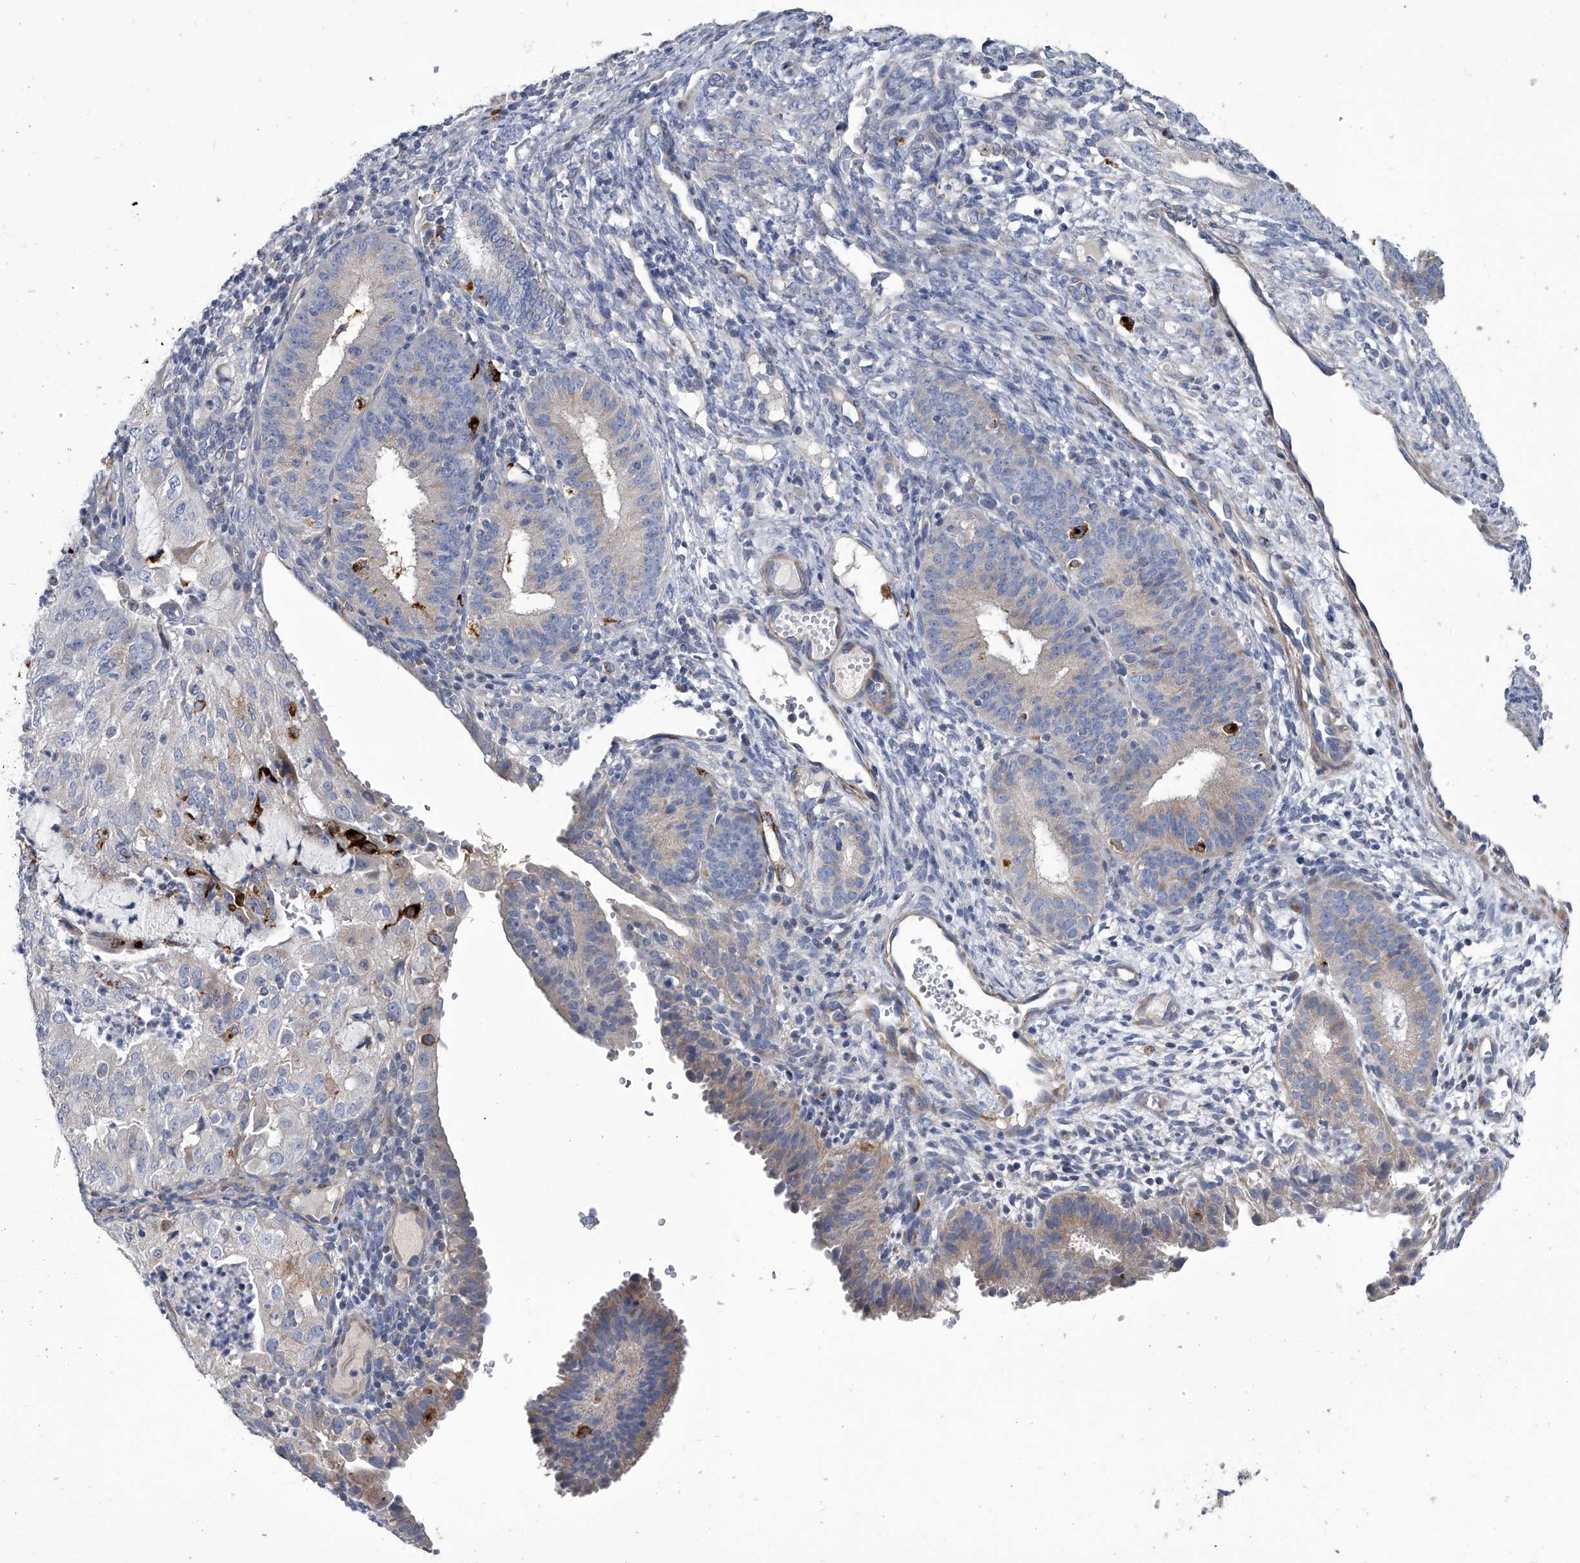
{"staining": {"intensity": "weak", "quantity": "<25%", "location": "cytoplasmic/membranous"}, "tissue": "endometrial cancer", "cell_type": "Tumor cells", "image_type": "cancer", "snomed": [{"axis": "morphology", "description": "Adenocarcinoma, NOS"}, {"axis": "topography", "description": "Endometrium"}], "caption": "This histopathology image is of endometrial adenocarcinoma stained with immunohistochemistry to label a protein in brown with the nuclei are counter-stained blue. There is no staining in tumor cells. (Stains: DAB (3,3'-diaminobenzidine) immunohistochemistry (IHC) with hematoxylin counter stain, Microscopy: brightfield microscopy at high magnification).", "gene": "SPP1", "patient": {"sex": "female", "age": 51}}